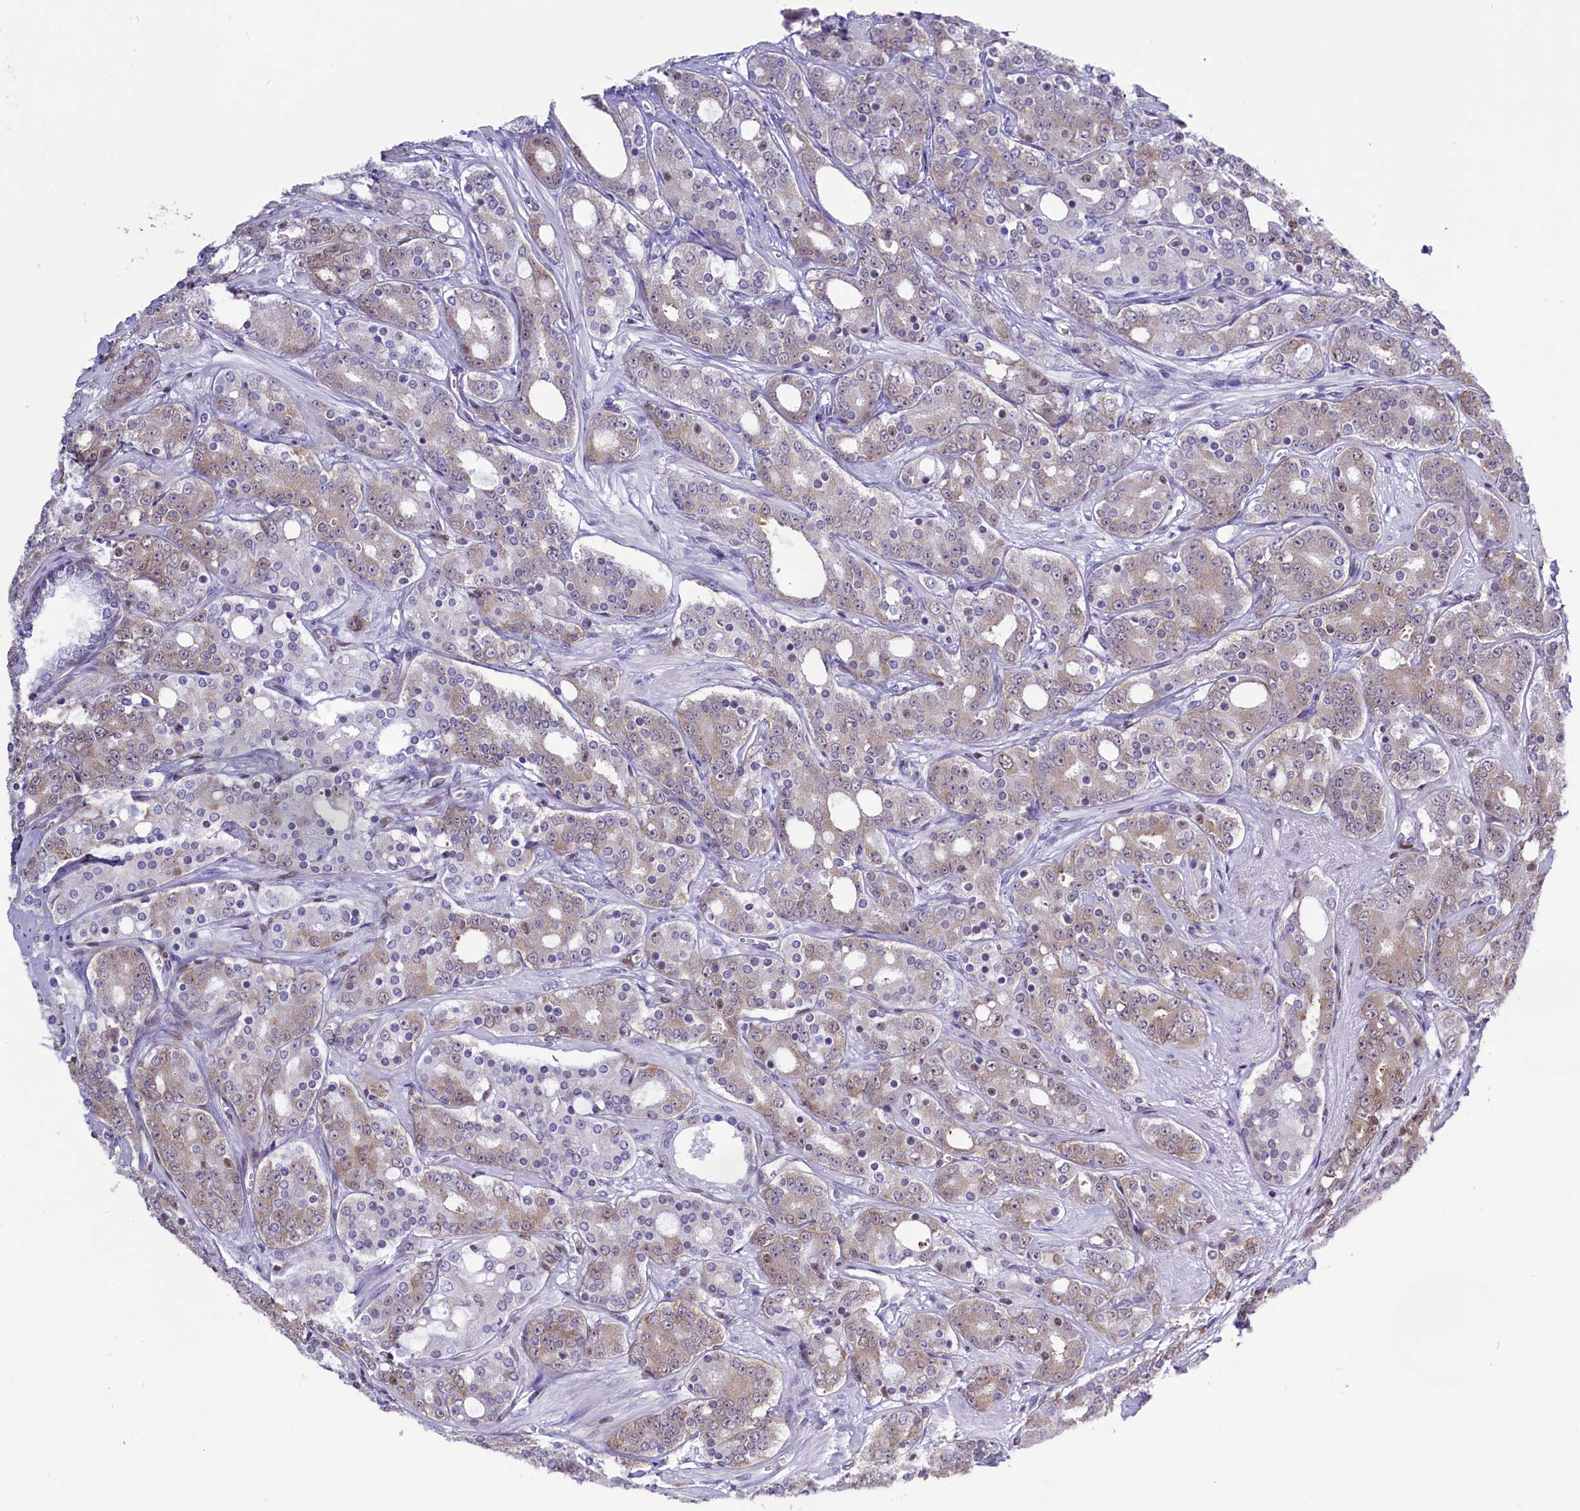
{"staining": {"intensity": "weak", "quantity": "25%-75%", "location": "cytoplasmic/membranous"}, "tissue": "prostate cancer", "cell_type": "Tumor cells", "image_type": "cancer", "snomed": [{"axis": "morphology", "description": "Adenocarcinoma, High grade"}, {"axis": "topography", "description": "Prostate"}], "caption": "Immunohistochemistry (IHC) of human adenocarcinoma (high-grade) (prostate) exhibits low levels of weak cytoplasmic/membranous expression in about 25%-75% of tumor cells.", "gene": "RPS6KB1", "patient": {"sex": "male", "age": 62}}